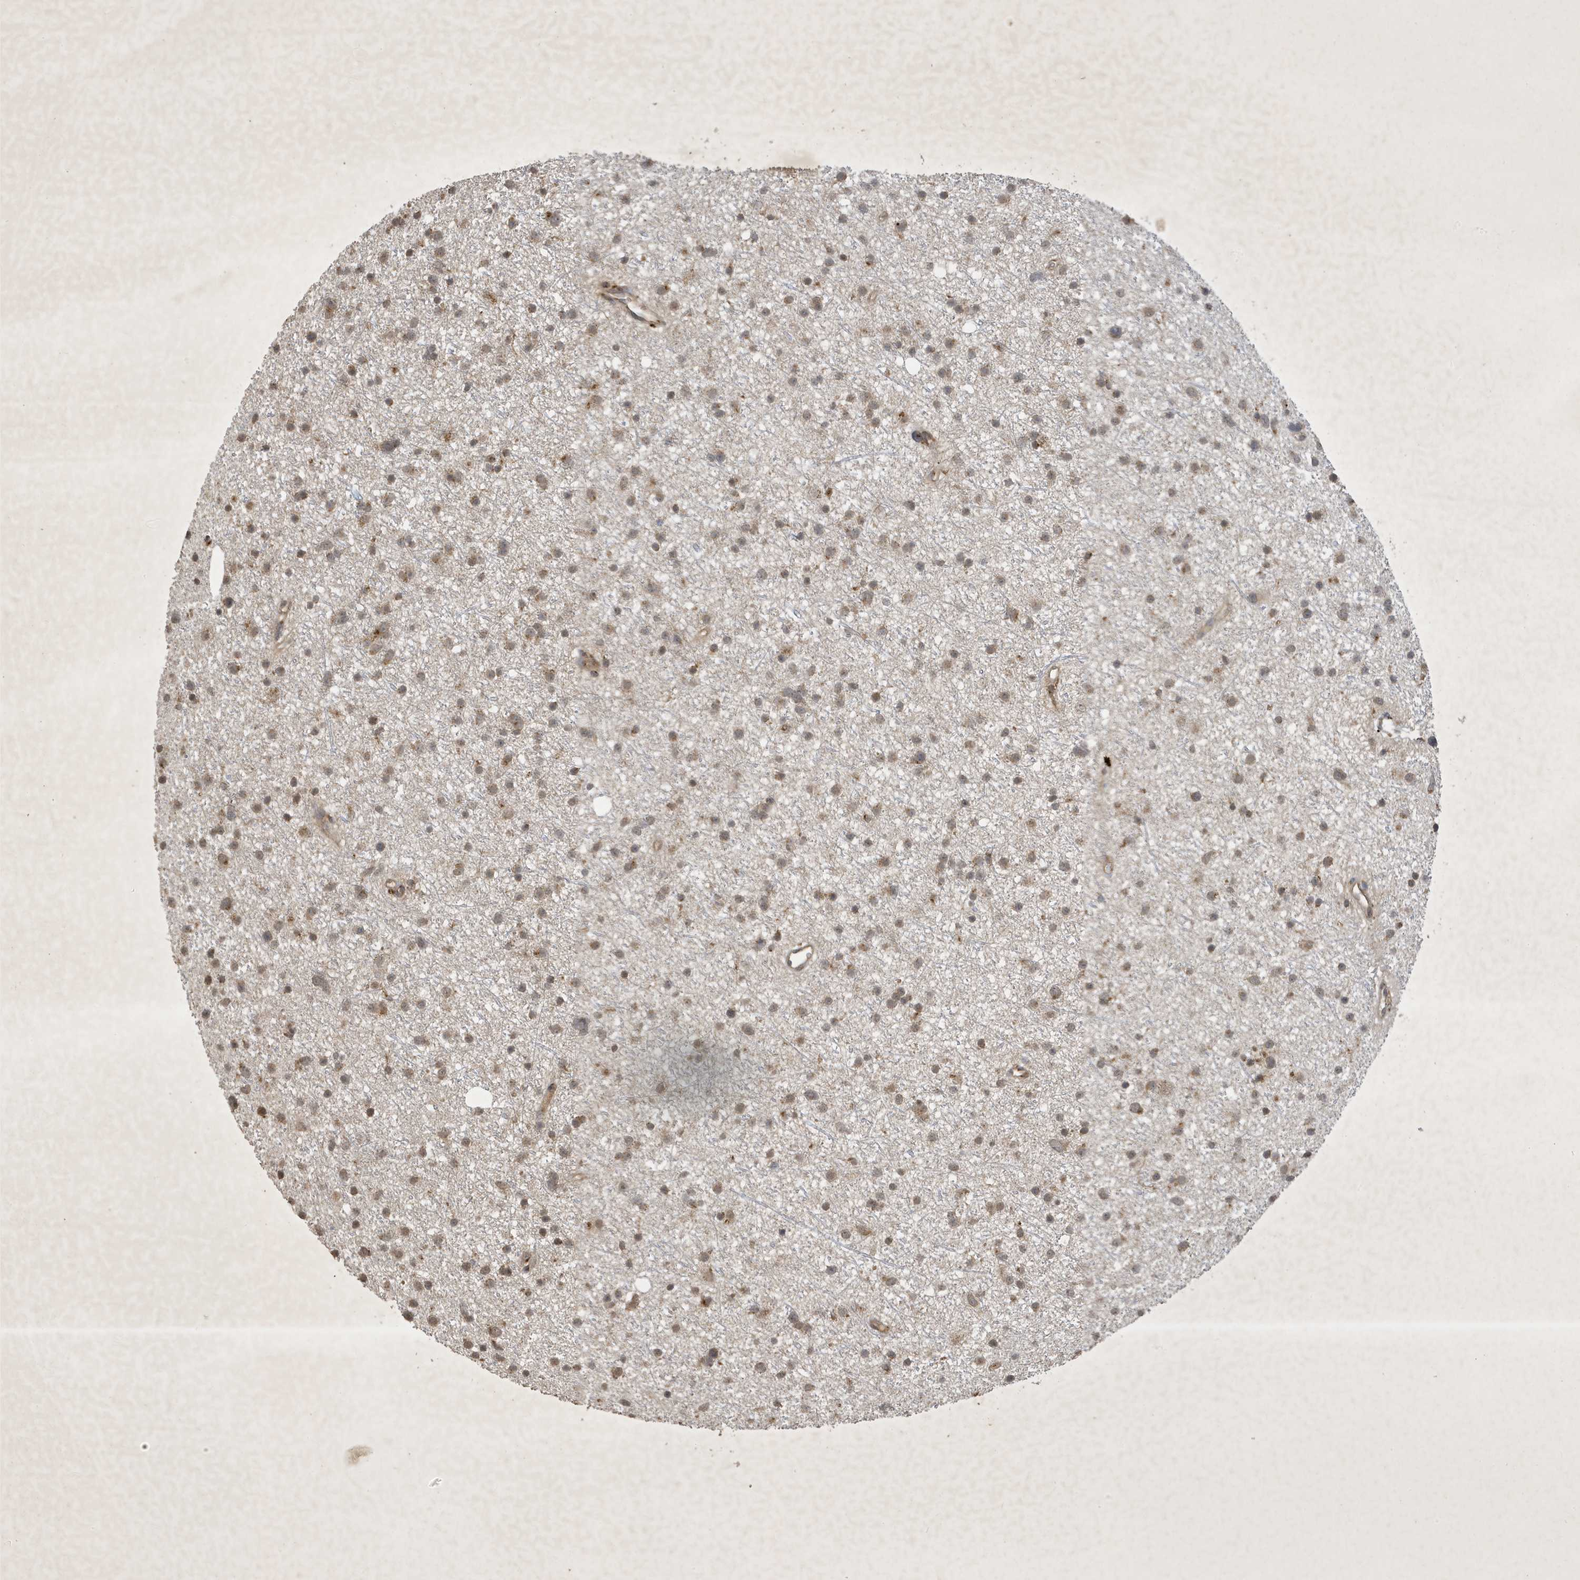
{"staining": {"intensity": "moderate", "quantity": ">75%", "location": "cytoplasmic/membranous,nuclear"}, "tissue": "glioma", "cell_type": "Tumor cells", "image_type": "cancer", "snomed": [{"axis": "morphology", "description": "Glioma, malignant, Low grade"}, {"axis": "topography", "description": "Cerebral cortex"}], "caption": "IHC (DAB (3,3'-diaminobenzidine)) staining of human low-grade glioma (malignant) shows moderate cytoplasmic/membranous and nuclear protein expression in about >75% of tumor cells. The protein is stained brown, and the nuclei are stained in blue (DAB (3,3'-diaminobenzidine) IHC with brightfield microscopy, high magnification).", "gene": "STX10", "patient": {"sex": "female", "age": 39}}